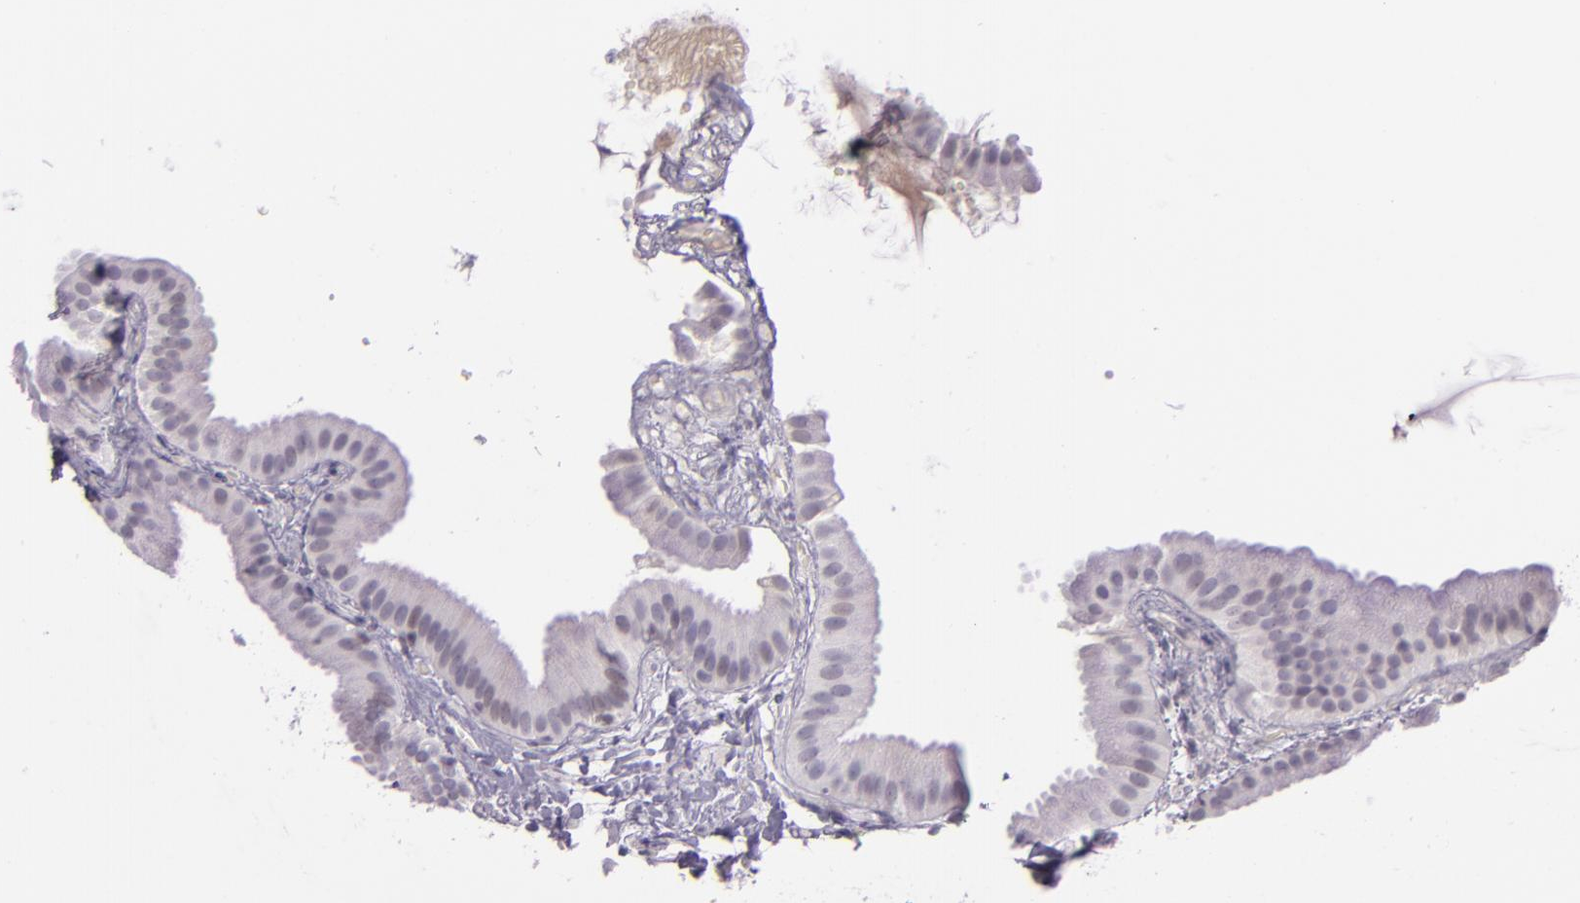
{"staining": {"intensity": "negative", "quantity": "none", "location": "none"}, "tissue": "gallbladder", "cell_type": "Glandular cells", "image_type": "normal", "snomed": [{"axis": "morphology", "description": "Normal tissue, NOS"}, {"axis": "topography", "description": "Gallbladder"}], "caption": "High power microscopy micrograph of an immunohistochemistry (IHC) photomicrograph of unremarkable gallbladder, revealing no significant positivity in glandular cells.", "gene": "CHEK2", "patient": {"sex": "female", "age": 63}}